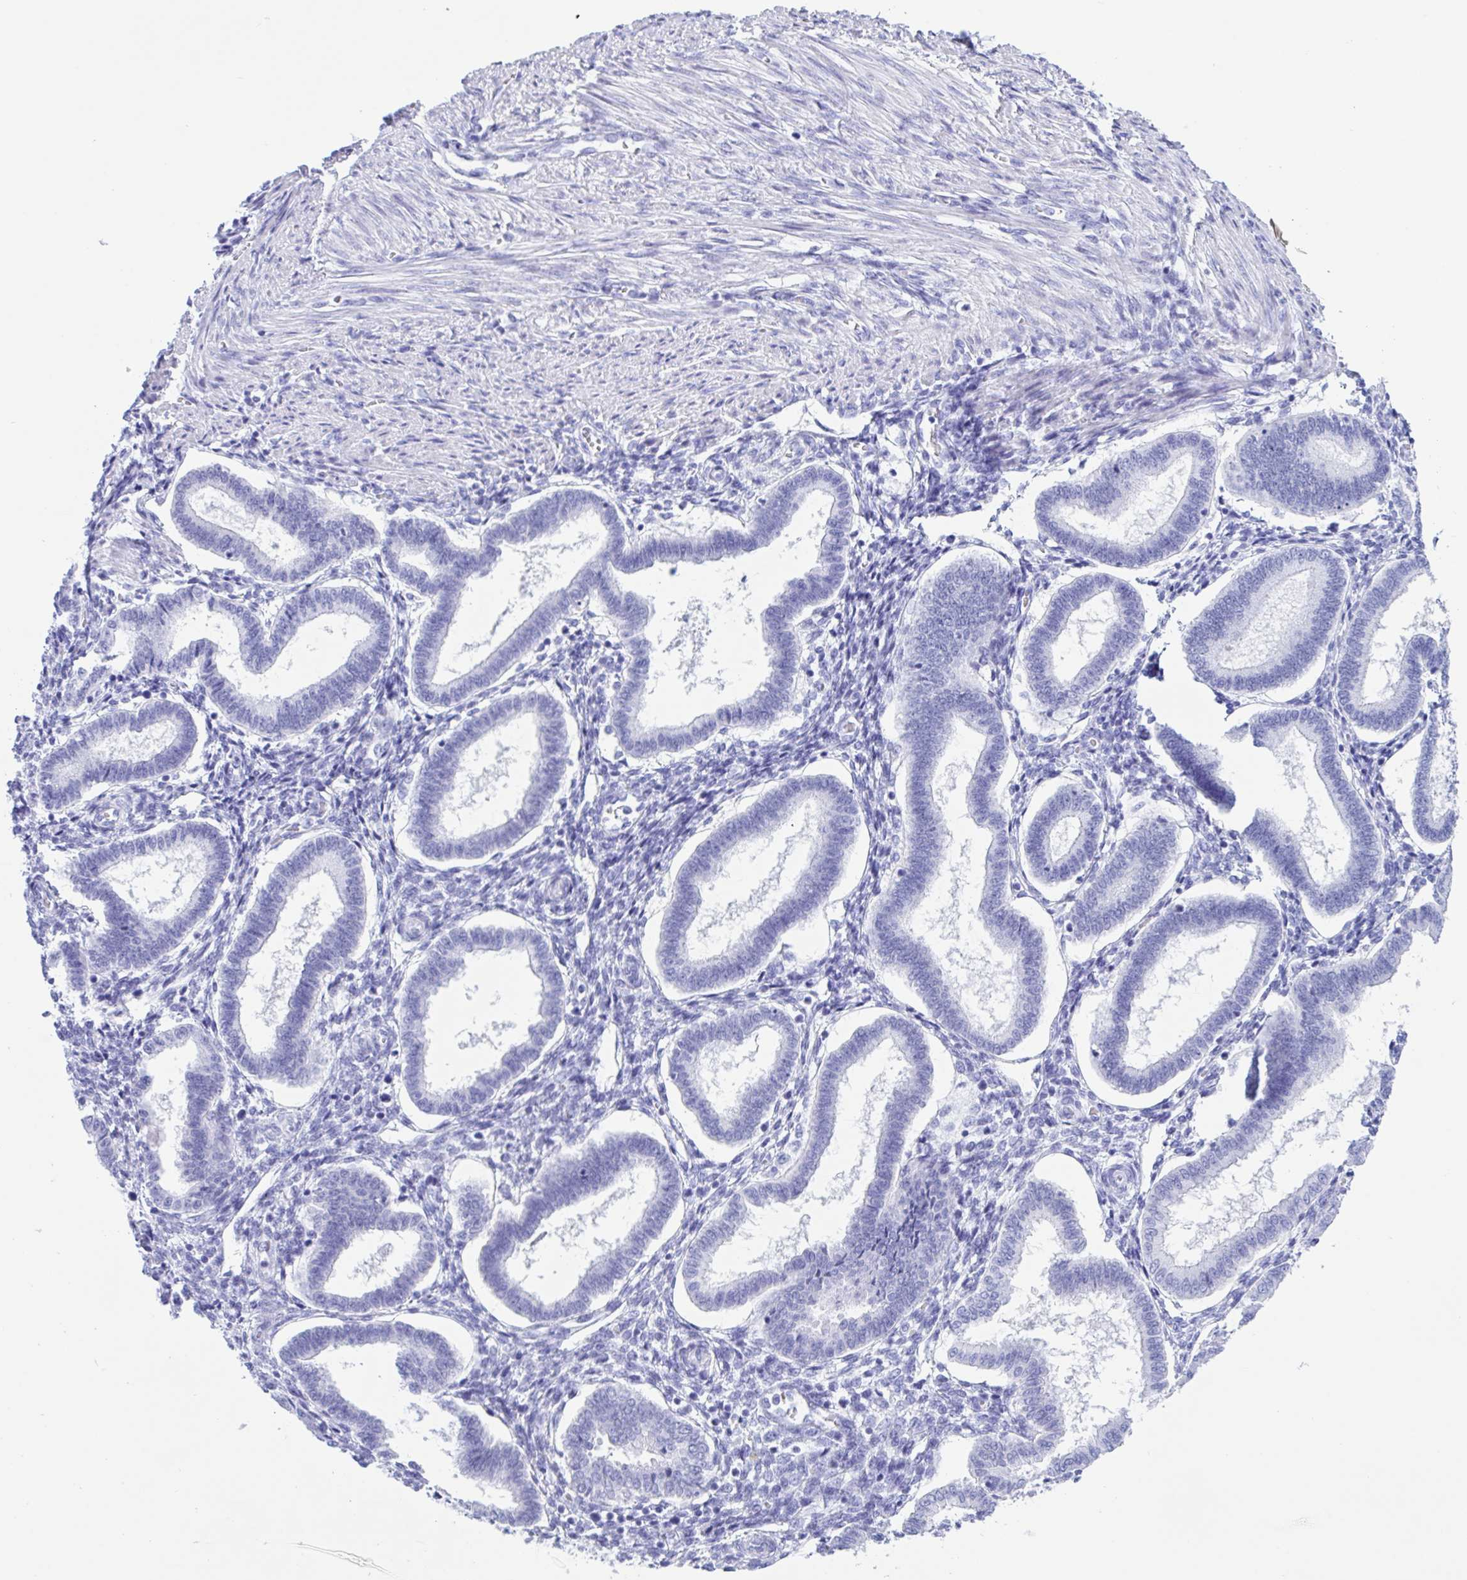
{"staining": {"intensity": "negative", "quantity": "none", "location": "none"}, "tissue": "endometrium", "cell_type": "Cells in endometrial stroma", "image_type": "normal", "snomed": [{"axis": "morphology", "description": "Normal tissue, NOS"}, {"axis": "topography", "description": "Endometrium"}], "caption": "IHC of normal endometrium exhibits no positivity in cells in endometrial stroma.", "gene": "ZNF850", "patient": {"sex": "female", "age": 24}}